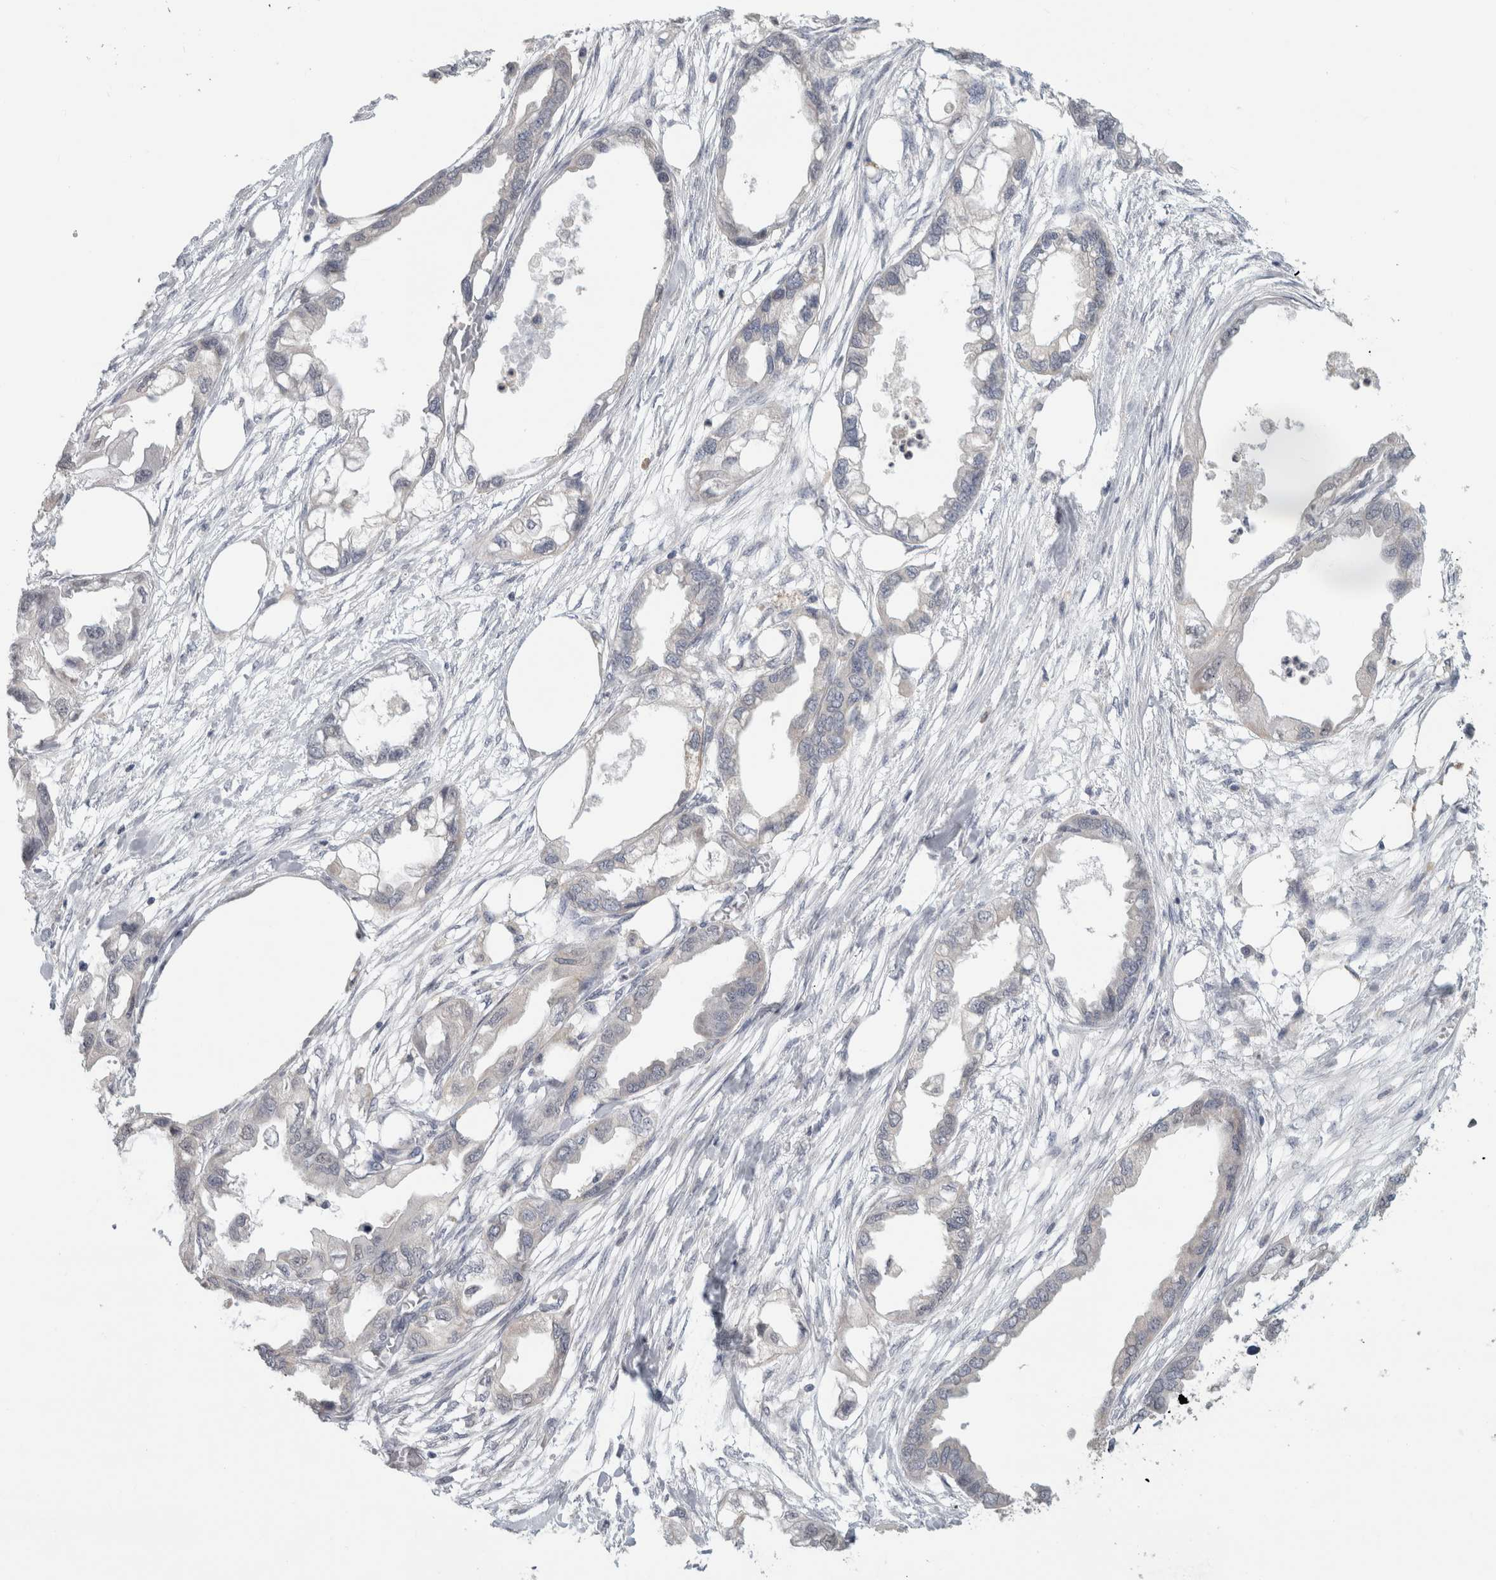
{"staining": {"intensity": "negative", "quantity": "none", "location": "none"}, "tissue": "endometrial cancer", "cell_type": "Tumor cells", "image_type": "cancer", "snomed": [{"axis": "morphology", "description": "Adenocarcinoma, NOS"}, {"axis": "morphology", "description": "Adenocarcinoma, metastatic, NOS"}, {"axis": "topography", "description": "Adipose tissue"}, {"axis": "topography", "description": "Endometrium"}], "caption": "IHC image of endometrial metastatic adenocarcinoma stained for a protein (brown), which demonstrates no positivity in tumor cells. (DAB (3,3'-diaminobenzidine) IHC with hematoxylin counter stain).", "gene": "RAB18", "patient": {"sex": "female", "age": 67}}